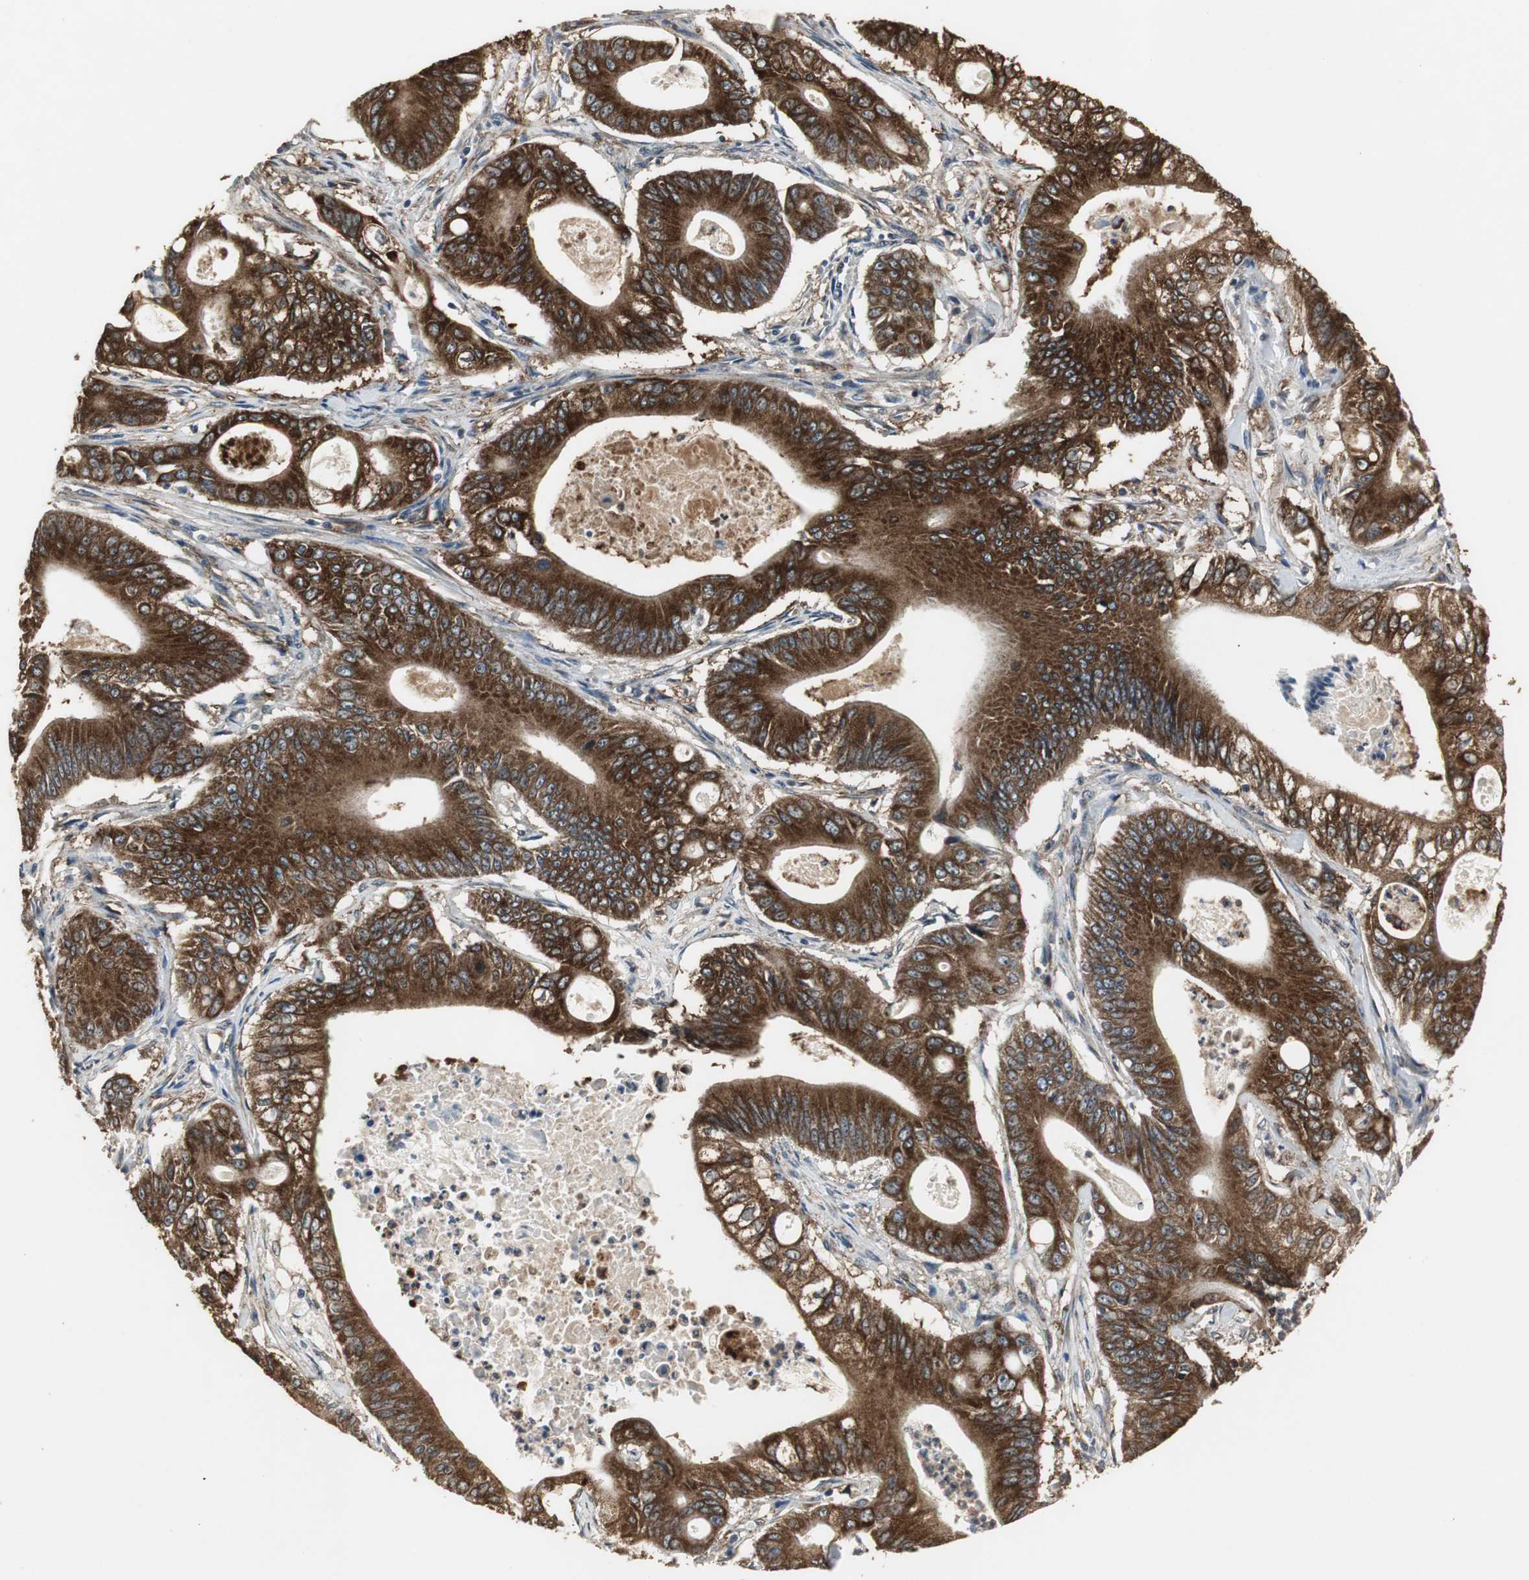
{"staining": {"intensity": "strong", "quantity": ">75%", "location": "cytoplasmic/membranous"}, "tissue": "pancreatic cancer", "cell_type": "Tumor cells", "image_type": "cancer", "snomed": [{"axis": "morphology", "description": "Normal tissue, NOS"}, {"axis": "topography", "description": "Lymph node"}], "caption": "Protein staining by immunohistochemistry displays strong cytoplasmic/membranous staining in approximately >75% of tumor cells in pancreatic cancer. Immunohistochemistry (ihc) stains the protein of interest in brown and the nuclei are stained blue.", "gene": "JTB", "patient": {"sex": "male", "age": 62}}